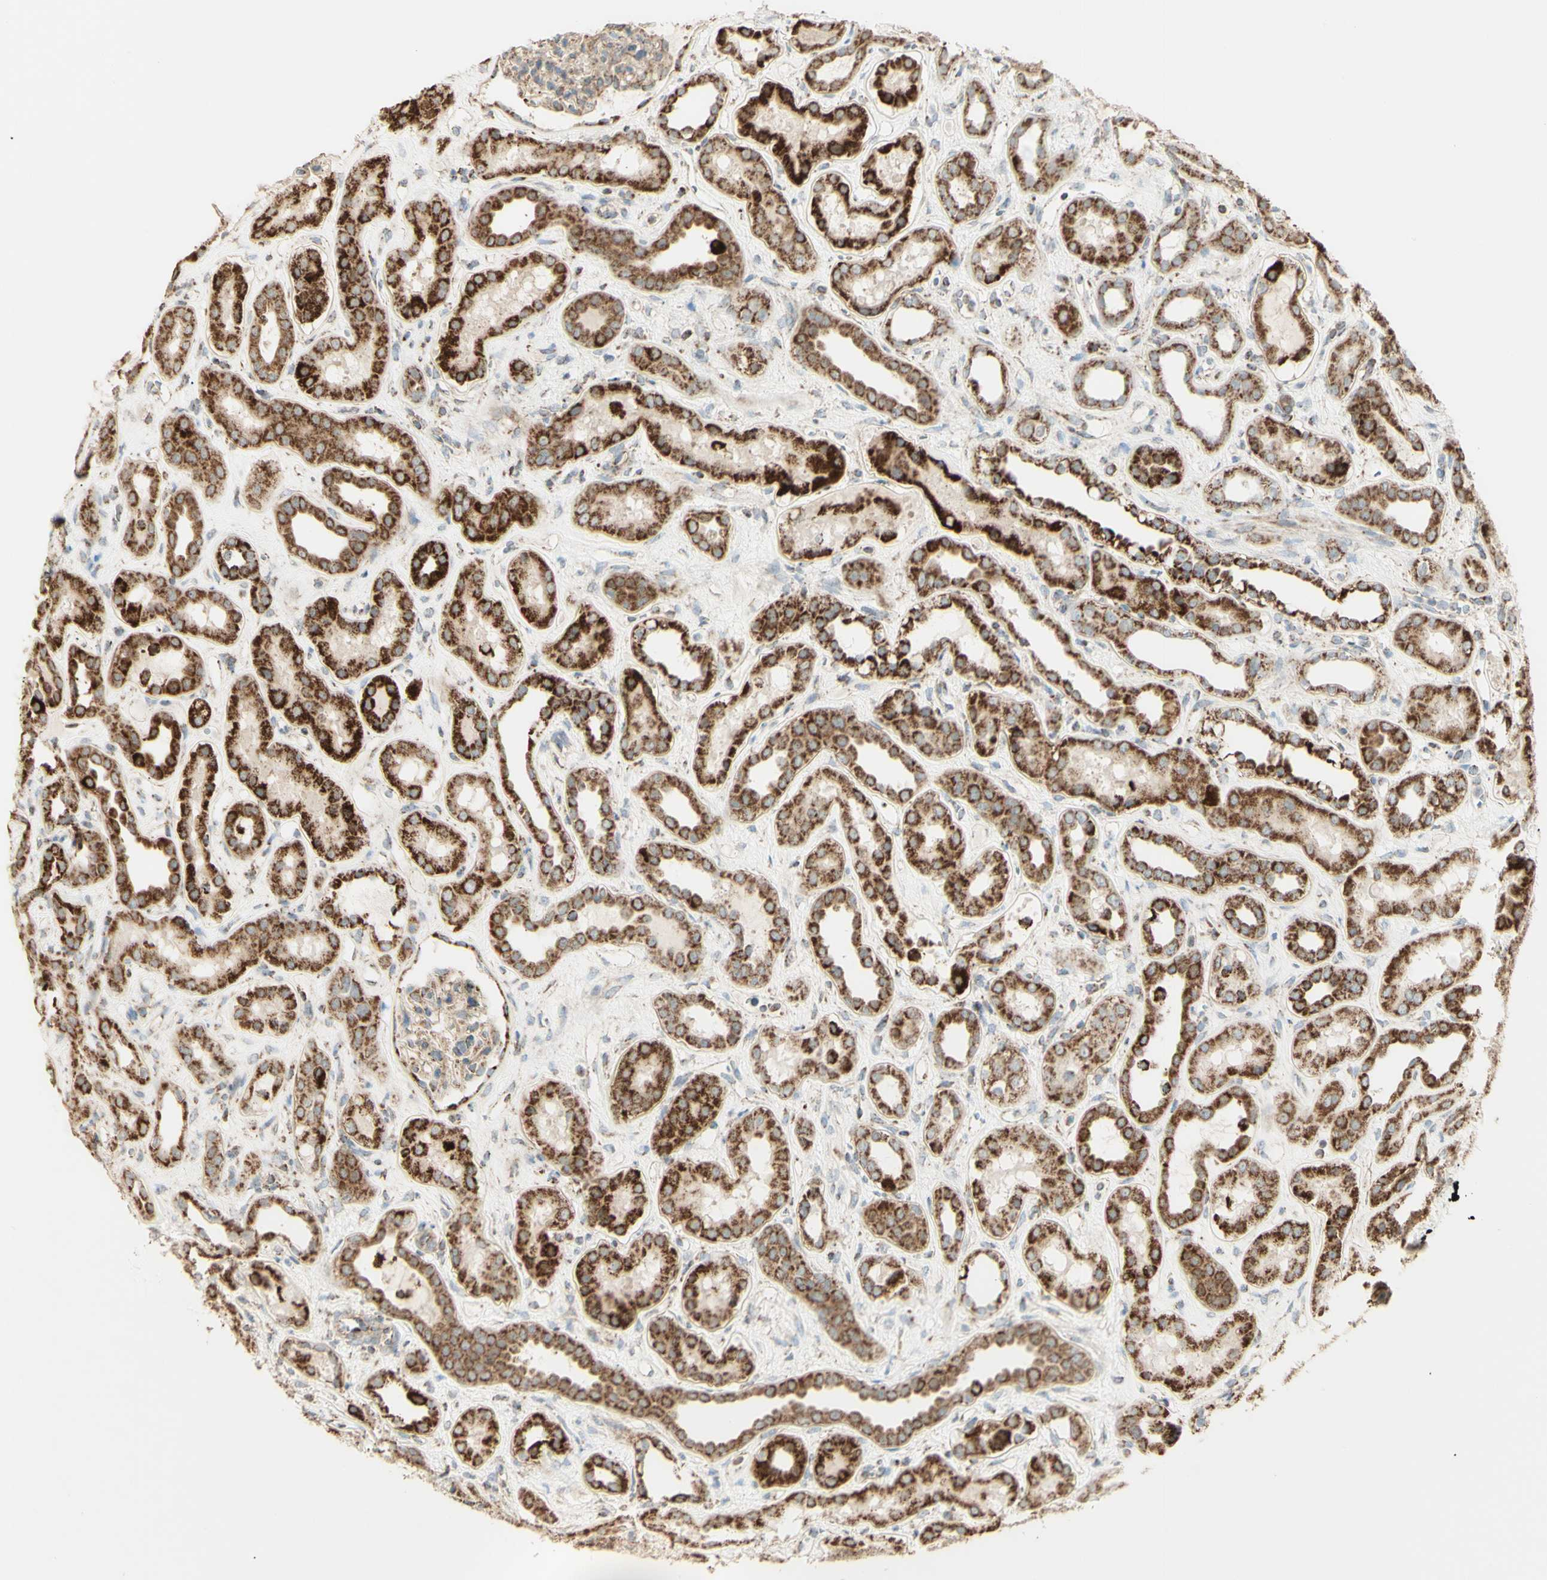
{"staining": {"intensity": "weak", "quantity": "<25%", "location": "cytoplasmic/membranous"}, "tissue": "kidney", "cell_type": "Cells in glomeruli", "image_type": "normal", "snomed": [{"axis": "morphology", "description": "Normal tissue, NOS"}, {"axis": "topography", "description": "Kidney"}], "caption": "Human kidney stained for a protein using immunohistochemistry (IHC) displays no positivity in cells in glomeruli.", "gene": "LETM1", "patient": {"sex": "male", "age": 59}}